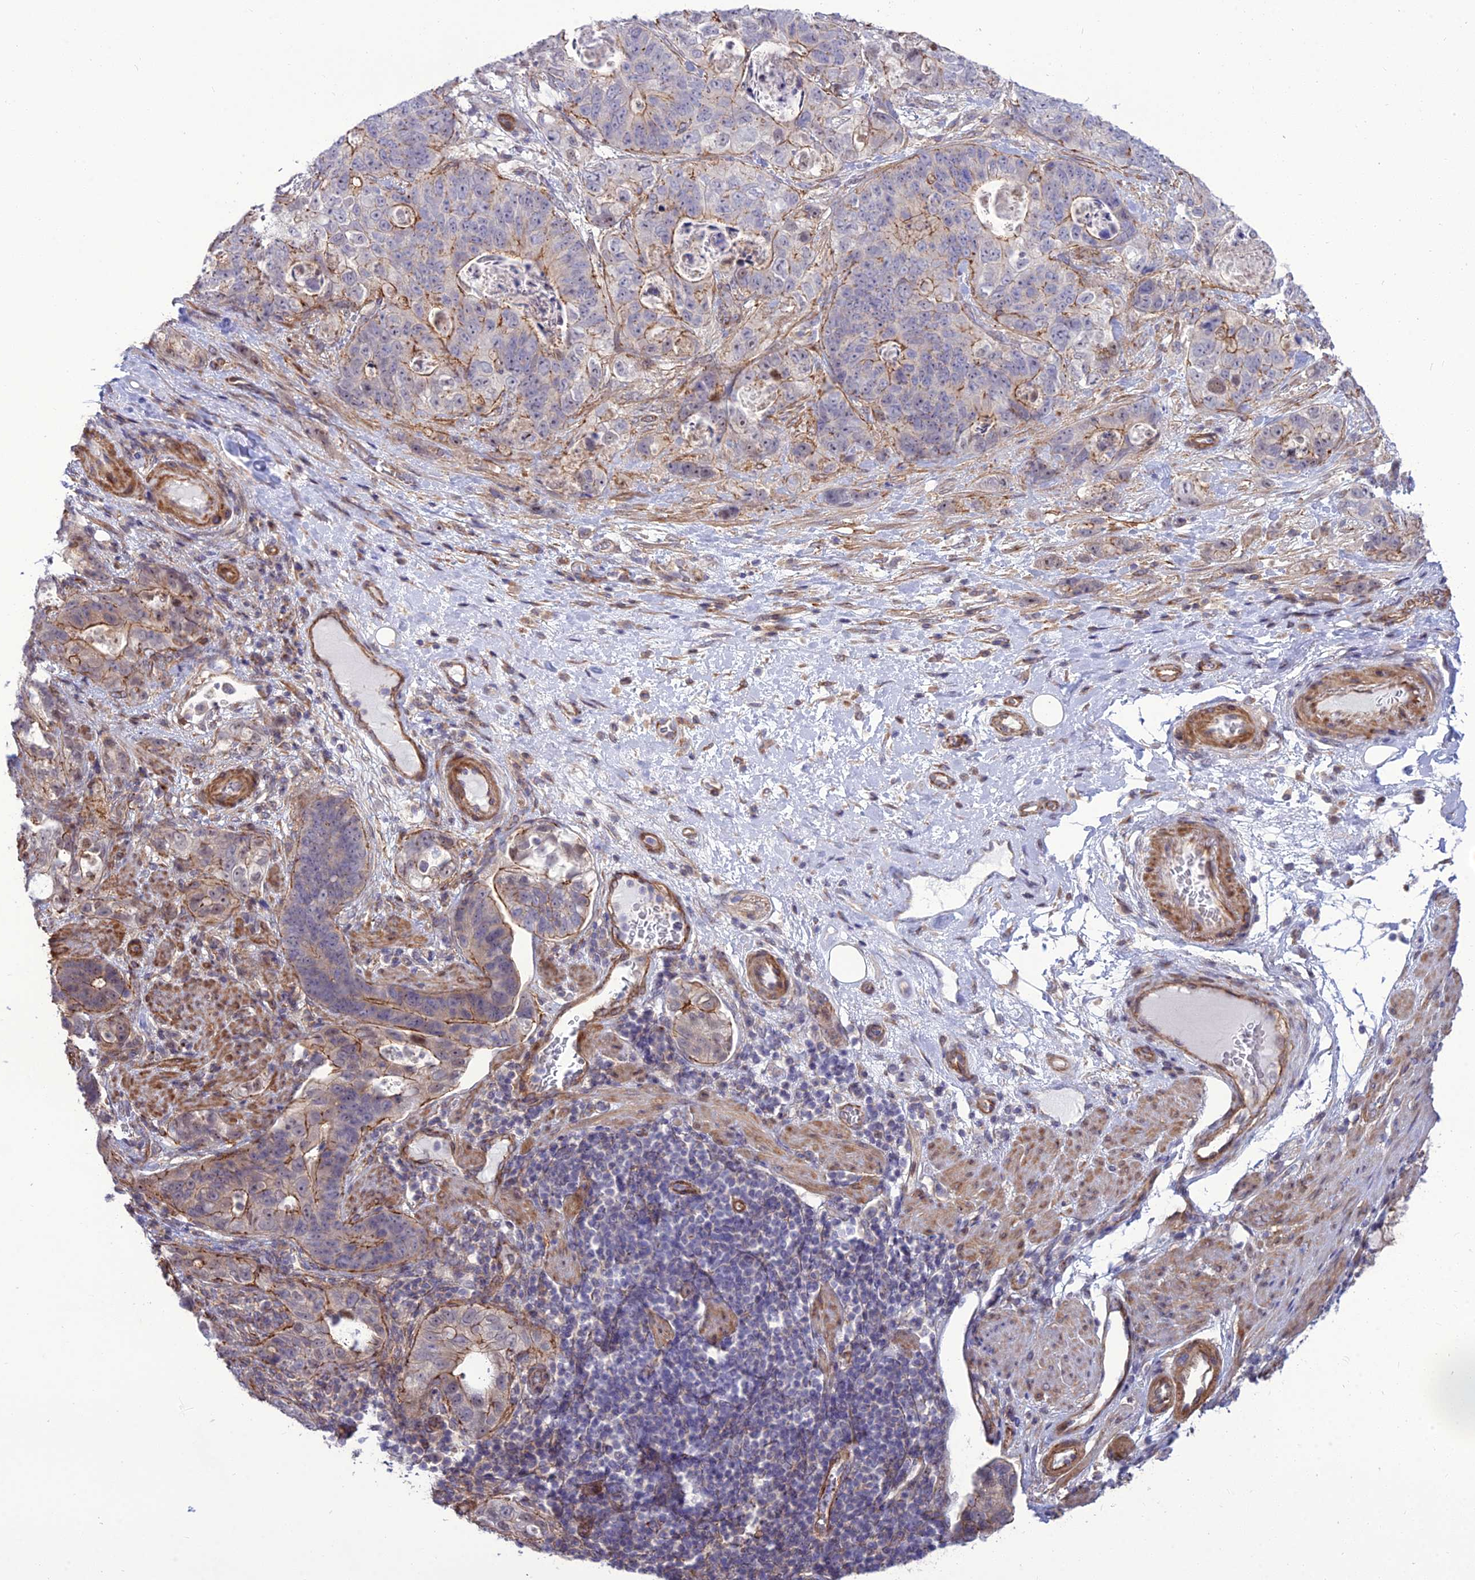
{"staining": {"intensity": "moderate", "quantity": "25%-75%", "location": "cytoplasmic/membranous"}, "tissue": "stomach cancer", "cell_type": "Tumor cells", "image_type": "cancer", "snomed": [{"axis": "morphology", "description": "Normal tissue, NOS"}, {"axis": "morphology", "description": "Adenocarcinoma, NOS"}, {"axis": "topography", "description": "Stomach"}], "caption": "A histopathology image of stomach cancer (adenocarcinoma) stained for a protein exhibits moderate cytoplasmic/membranous brown staining in tumor cells. The staining is performed using DAB brown chromogen to label protein expression. The nuclei are counter-stained blue using hematoxylin.", "gene": "TSPYL2", "patient": {"sex": "female", "age": 89}}